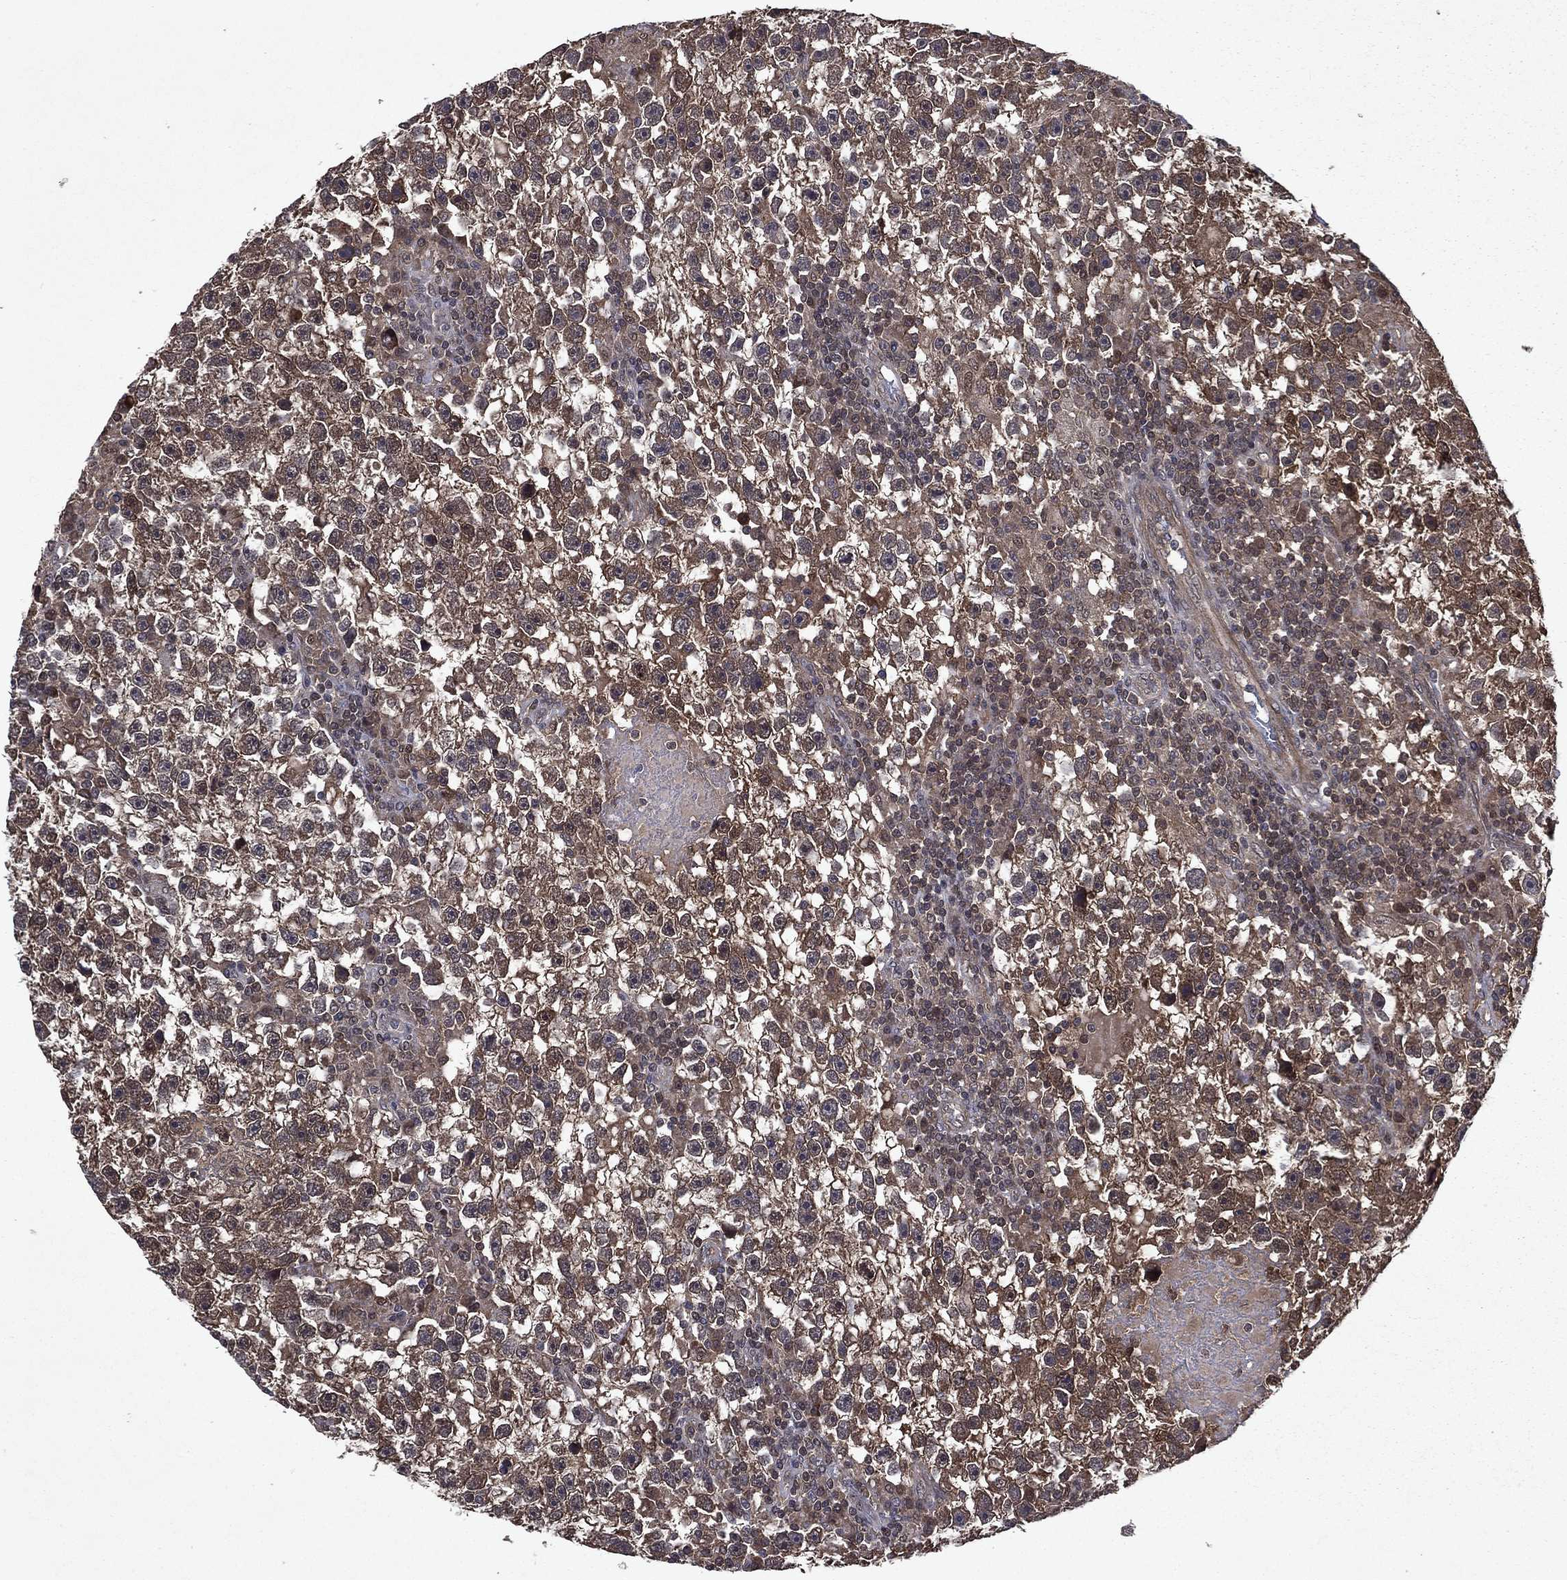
{"staining": {"intensity": "moderate", "quantity": "25%-75%", "location": "cytoplasmic/membranous"}, "tissue": "testis cancer", "cell_type": "Tumor cells", "image_type": "cancer", "snomed": [{"axis": "morphology", "description": "Seminoma, NOS"}, {"axis": "topography", "description": "Testis"}], "caption": "High-magnification brightfield microscopy of seminoma (testis) stained with DAB (3,3'-diaminobenzidine) (brown) and counterstained with hematoxylin (blue). tumor cells exhibit moderate cytoplasmic/membranous positivity is identified in about25%-75% of cells. Immunohistochemistry stains the protein of interest in brown and the nuclei are stained blue.", "gene": "FGD1", "patient": {"sex": "male", "age": 47}}